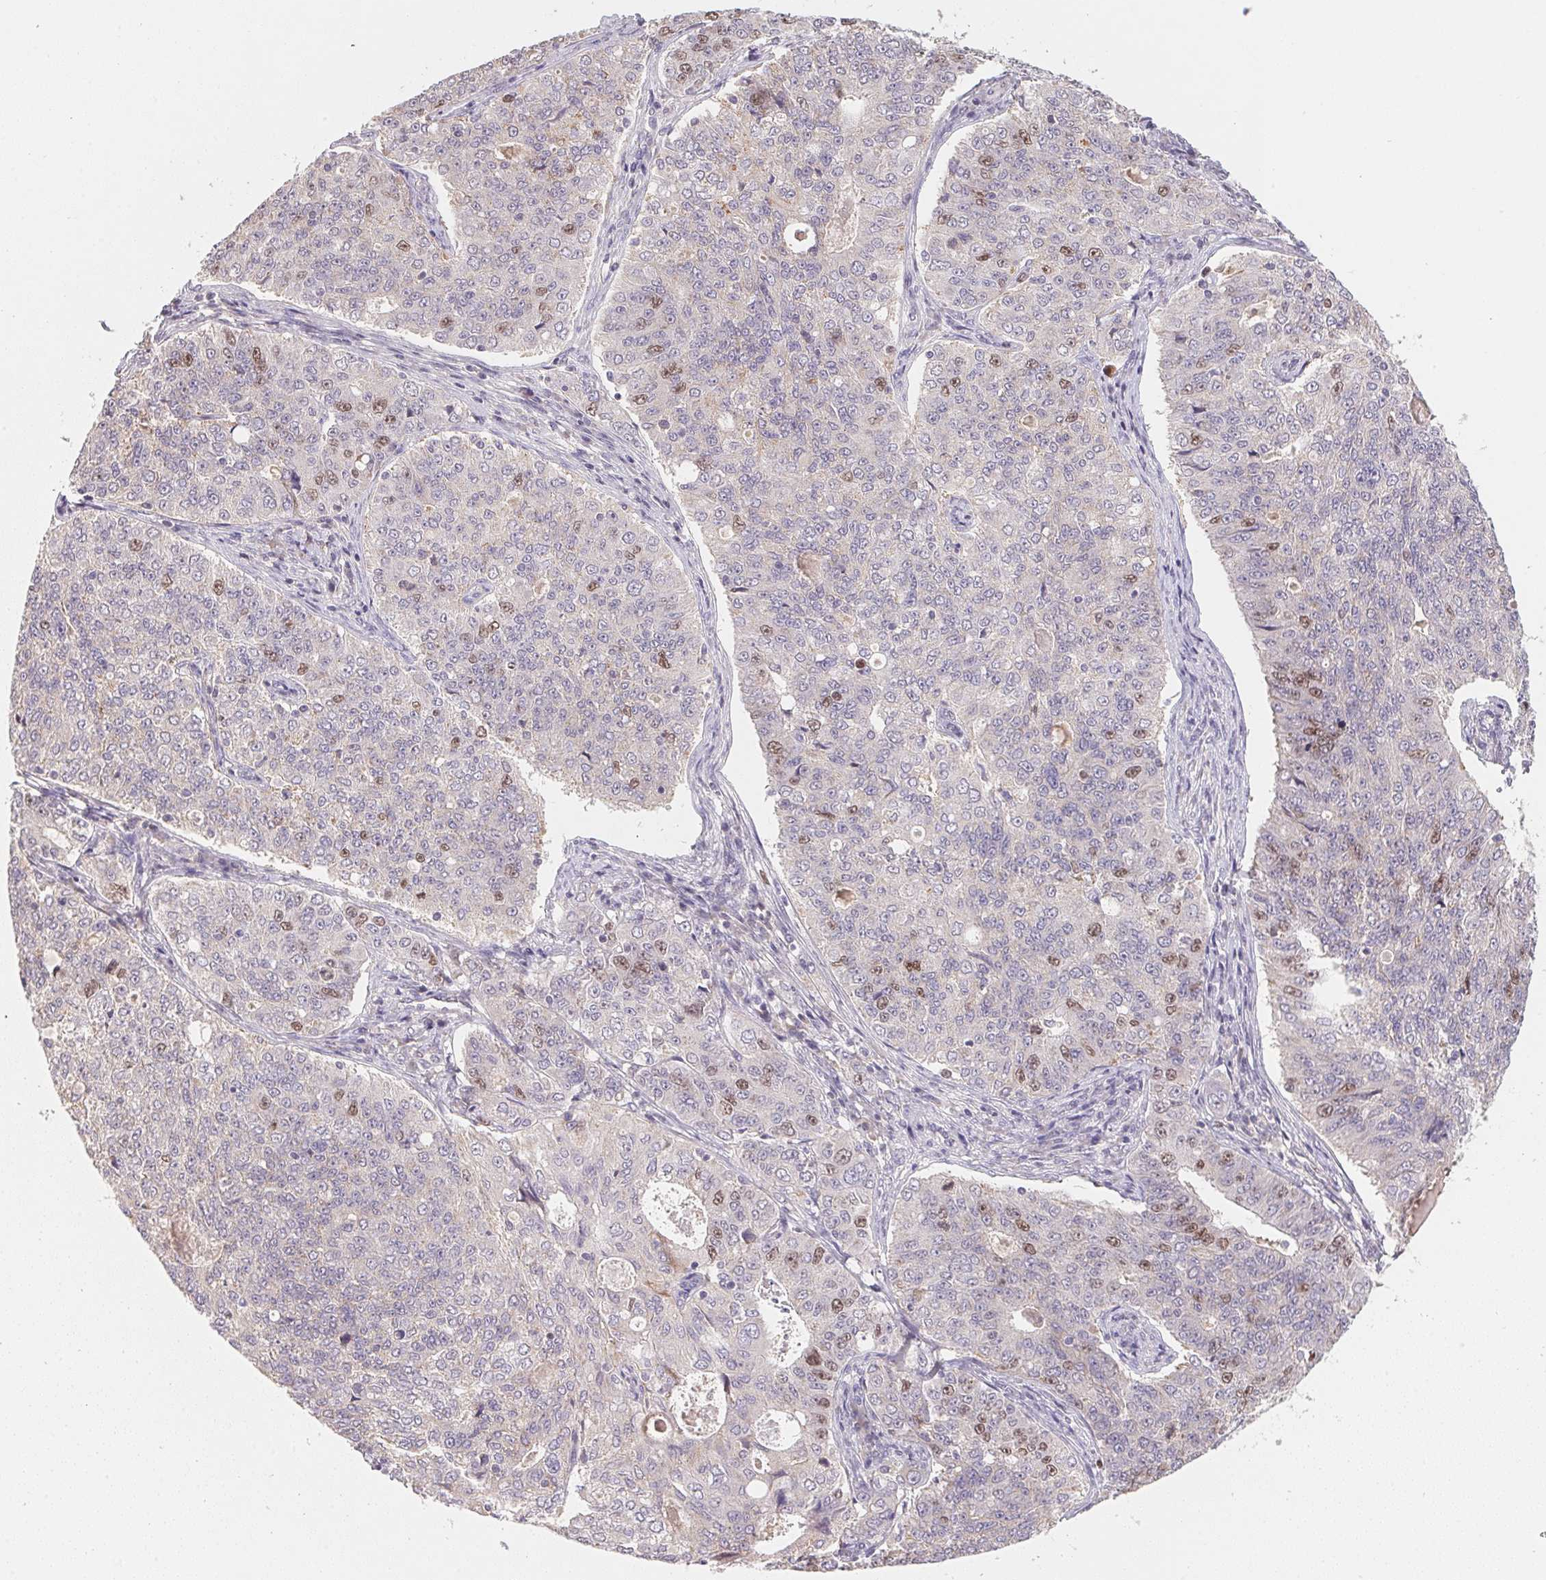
{"staining": {"intensity": "moderate", "quantity": "<25%", "location": "nuclear"}, "tissue": "endometrial cancer", "cell_type": "Tumor cells", "image_type": "cancer", "snomed": [{"axis": "morphology", "description": "Adenocarcinoma, NOS"}, {"axis": "topography", "description": "Endometrium"}], "caption": "Adenocarcinoma (endometrial) tissue exhibits moderate nuclear expression in about <25% of tumor cells Using DAB (brown) and hematoxylin (blue) stains, captured at high magnification using brightfield microscopy.", "gene": "KIFC1", "patient": {"sex": "female", "age": 43}}